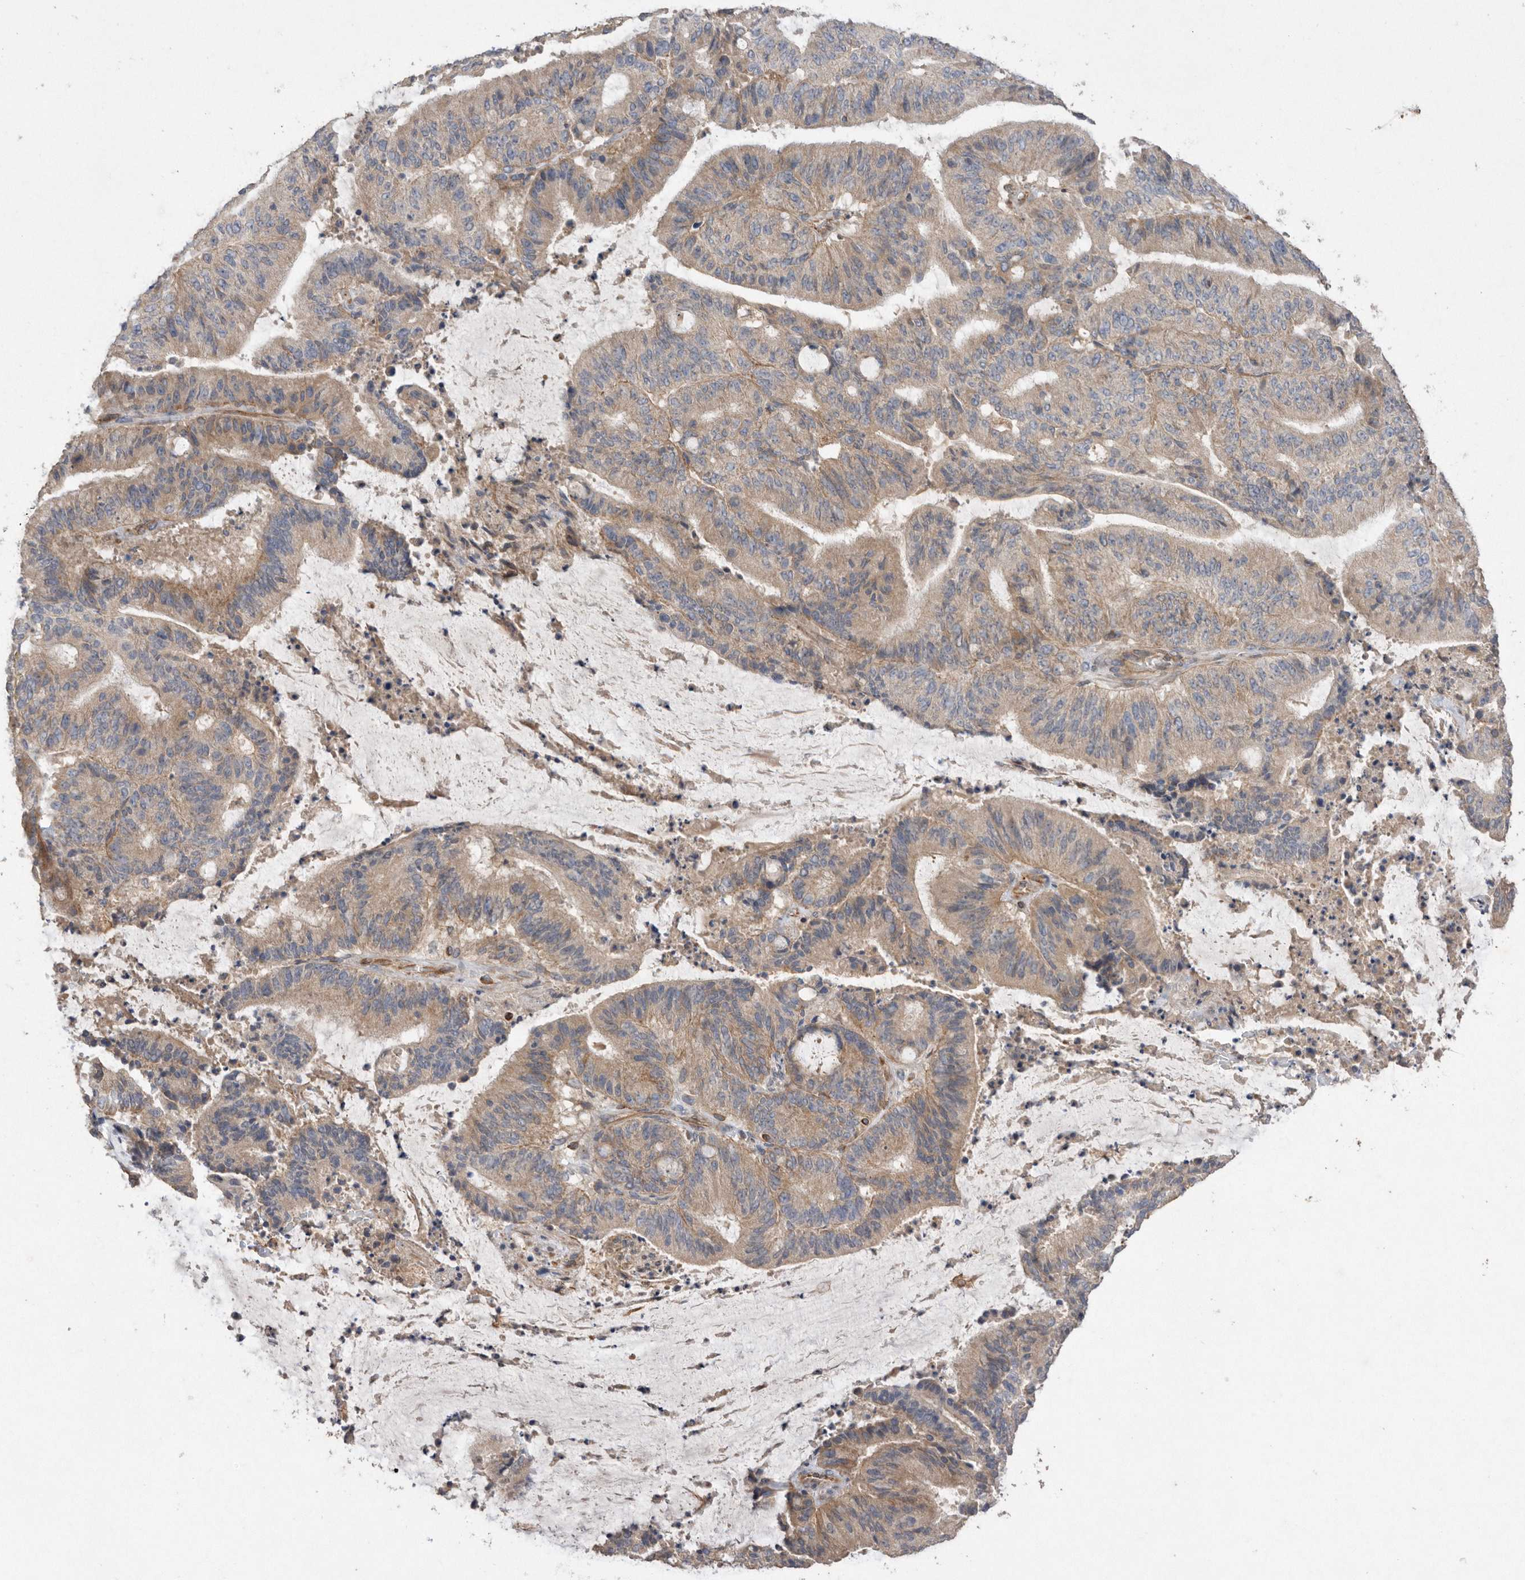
{"staining": {"intensity": "weak", "quantity": "25%-75%", "location": "cytoplasmic/membranous"}, "tissue": "liver cancer", "cell_type": "Tumor cells", "image_type": "cancer", "snomed": [{"axis": "morphology", "description": "Normal tissue, NOS"}, {"axis": "morphology", "description": "Cholangiocarcinoma"}, {"axis": "topography", "description": "Liver"}, {"axis": "topography", "description": "Peripheral nerve tissue"}], "caption": "Immunohistochemical staining of human liver cancer exhibits low levels of weak cytoplasmic/membranous protein expression in about 25%-75% of tumor cells.", "gene": "PON2", "patient": {"sex": "female", "age": 73}}